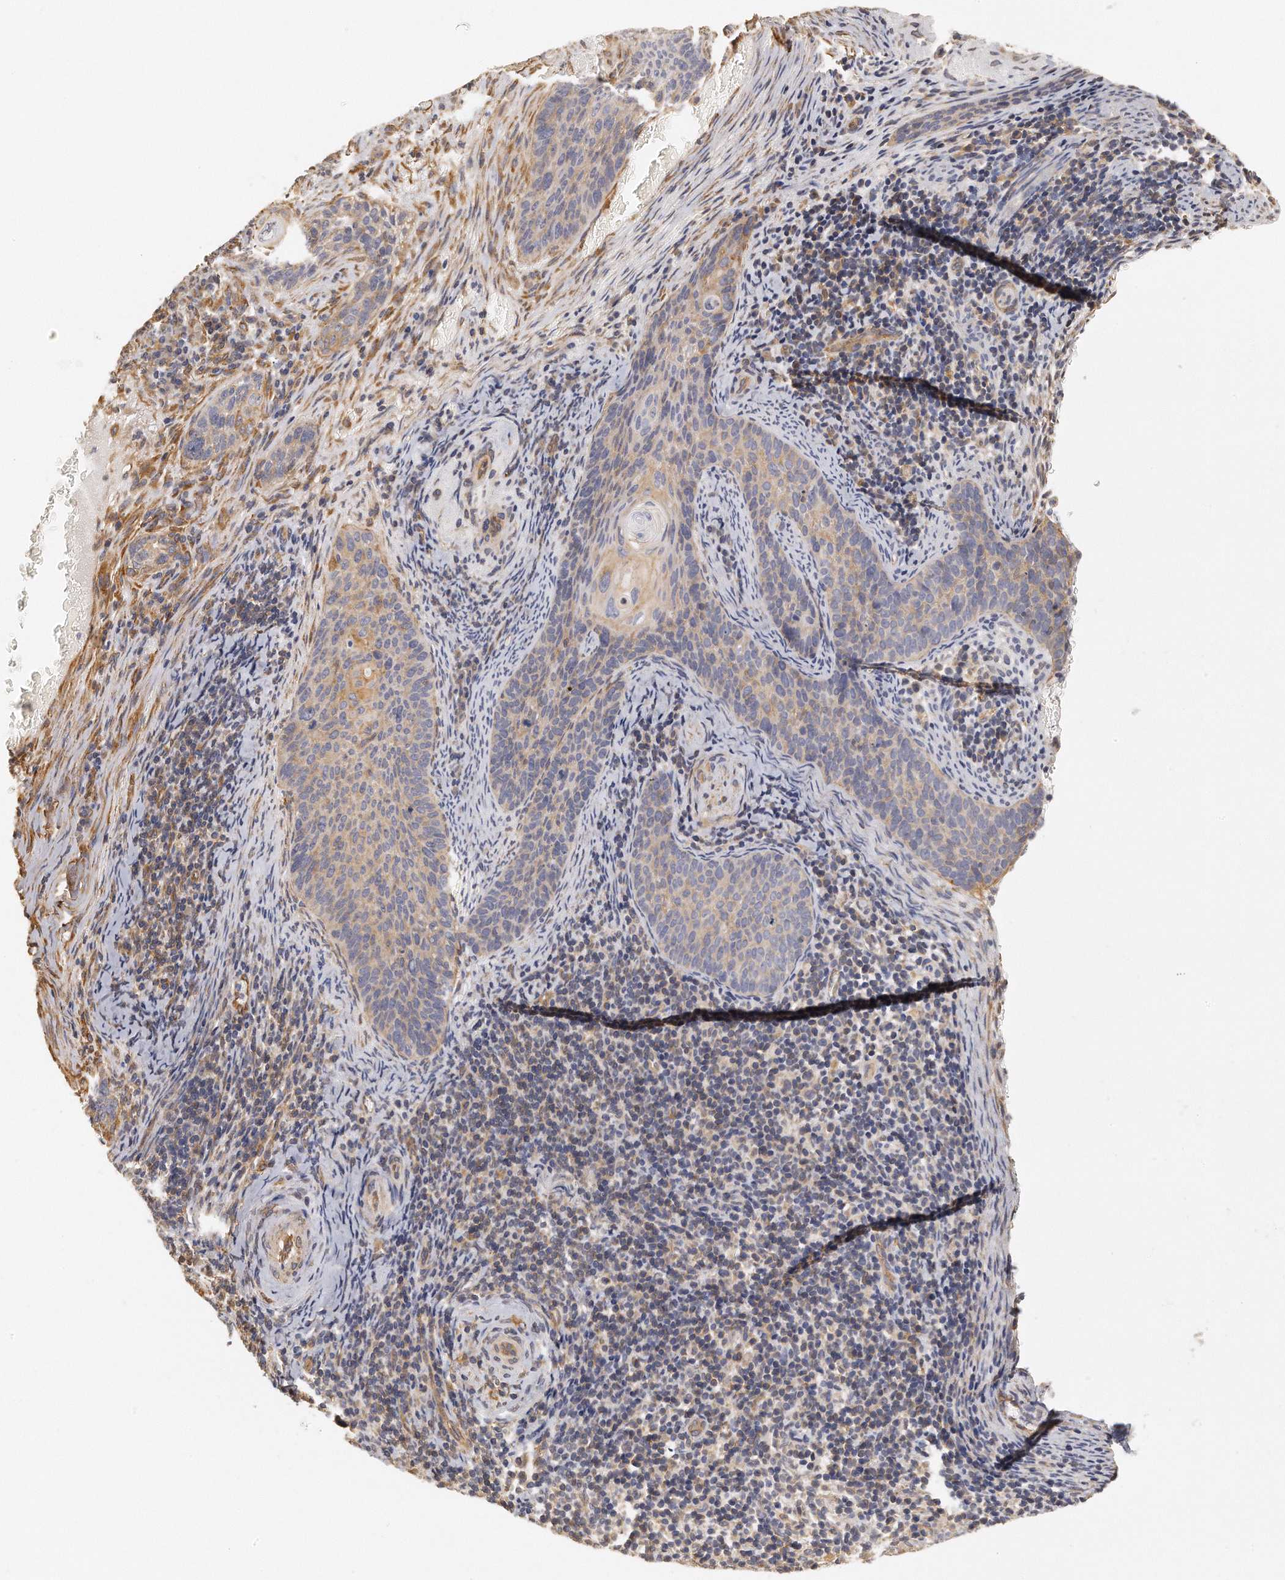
{"staining": {"intensity": "moderate", "quantity": "<25%", "location": "cytoplasmic/membranous"}, "tissue": "cervical cancer", "cell_type": "Tumor cells", "image_type": "cancer", "snomed": [{"axis": "morphology", "description": "Squamous cell carcinoma, NOS"}, {"axis": "topography", "description": "Cervix"}], "caption": "Immunohistochemical staining of cervical cancer demonstrates low levels of moderate cytoplasmic/membranous expression in approximately <25% of tumor cells.", "gene": "CHST7", "patient": {"sex": "female", "age": 33}}